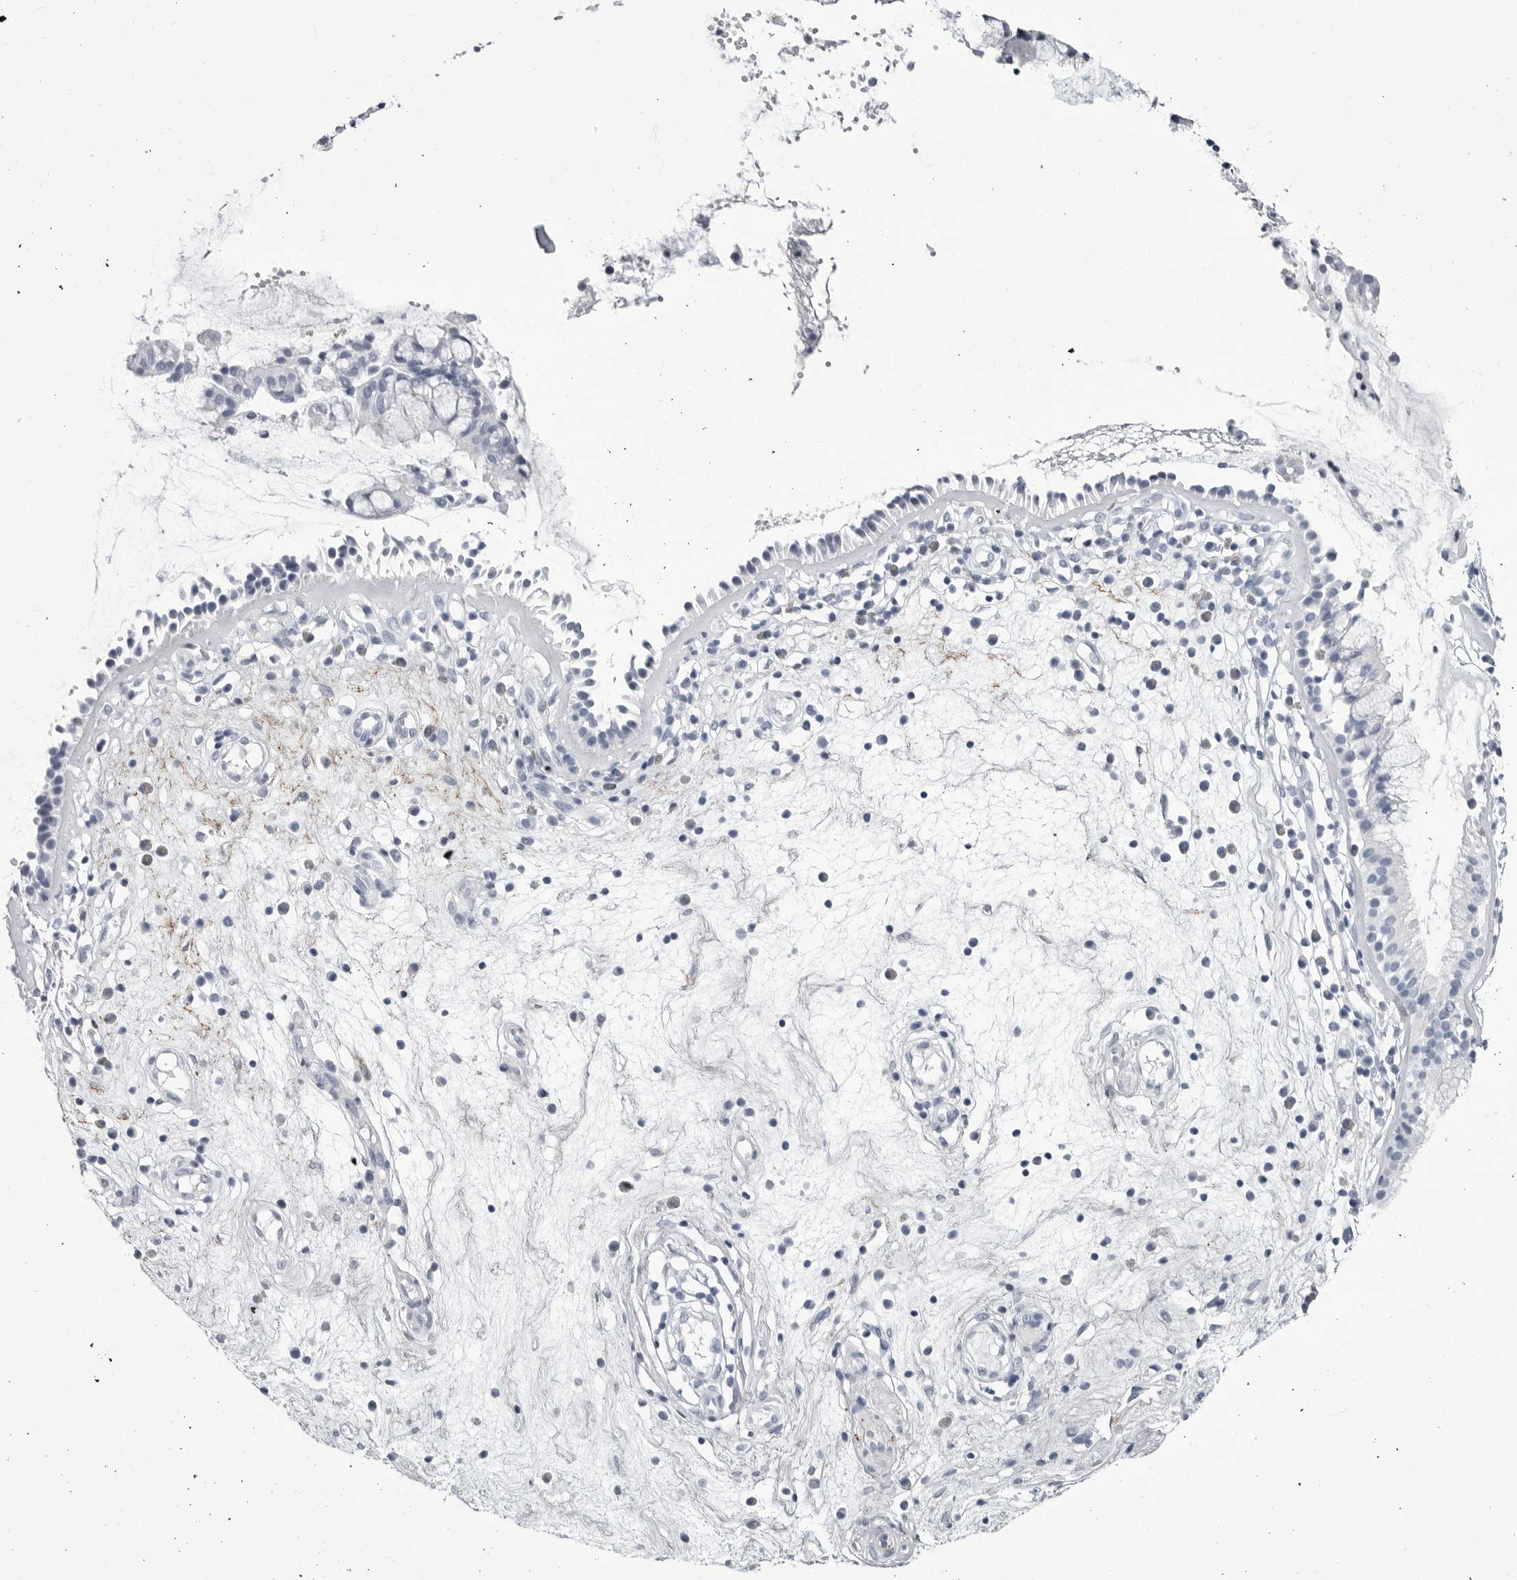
{"staining": {"intensity": "negative", "quantity": "none", "location": "none"}, "tissue": "nasopharynx", "cell_type": "Respiratory epithelial cells", "image_type": "normal", "snomed": [{"axis": "morphology", "description": "Normal tissue, NOS"}, {"axis": "topography", "description": "Nasopharynx"}], "caption": "Immunohistochemistry micrograph of normal nasopharynx stained for a protein (brown), which shows no expression in respiratory epithelial cells. (DAB (3,3'-diaminobenzidine) IHC visualized using brightfield microscopy, high magnification).", "gene": "COL26A1", "patient": {"sex": "female", "age": 39}}